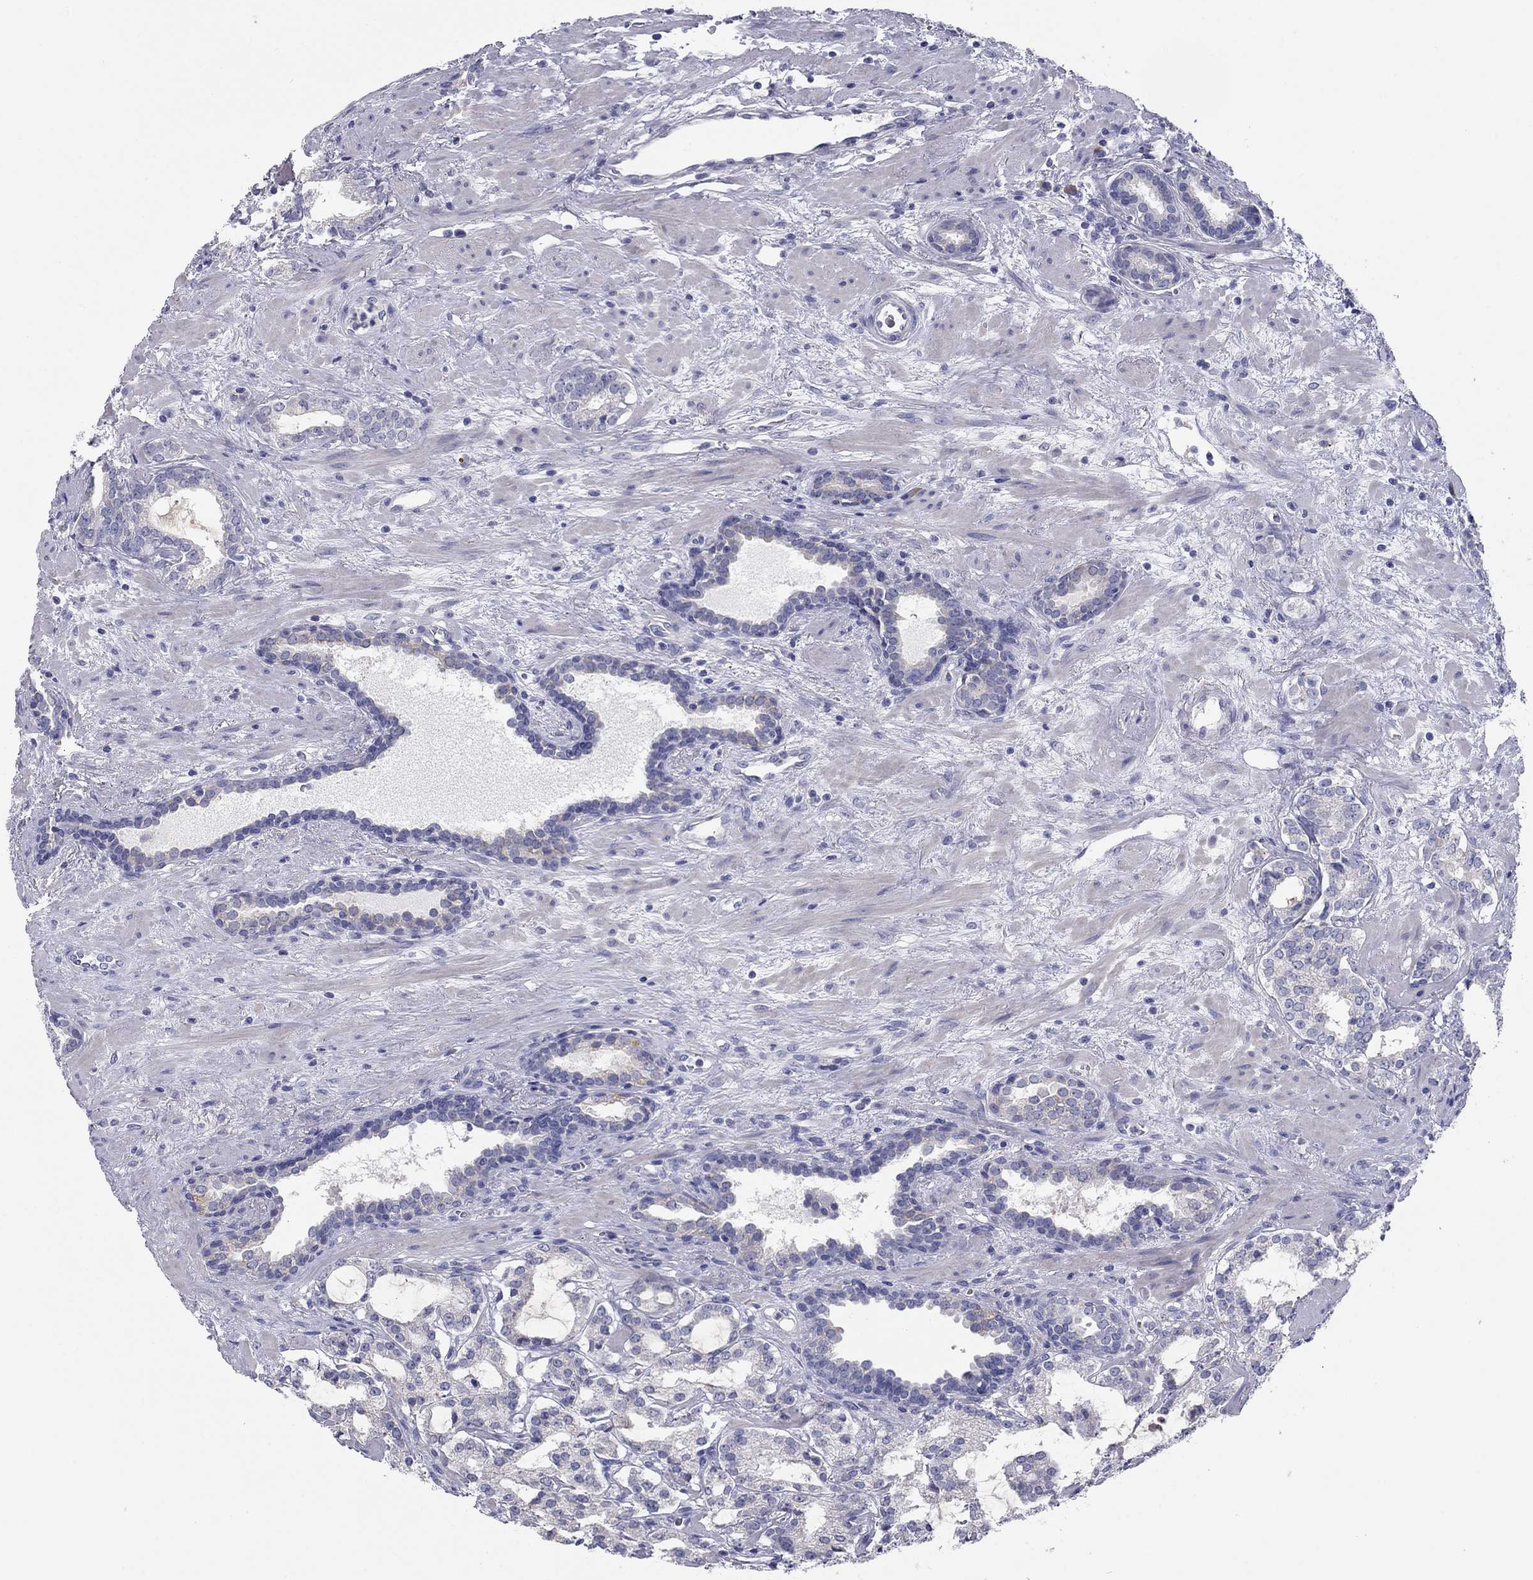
{"staining": {"intensity": "negative", "quantity": "none", "location": "none"}, "tissue": "prostate cancer", "cell_type": "Tumor cells", "image_type": "cancer", "snomed": [{"axis": "morphology", "description": "Adenocarcinoma, NOS"}, {"axis": "topography", "description": "Prostate"}], "caption": "Immunohistochemistry (IHC) photomicrograph of neoplastic tissue: human prostate cancer (adenocarcinoma) stained with DAB demonstrates no significant protein positivity in tumor cells.", "gene": "GRK7", "patient": {"sex": "male", "age": 66}}